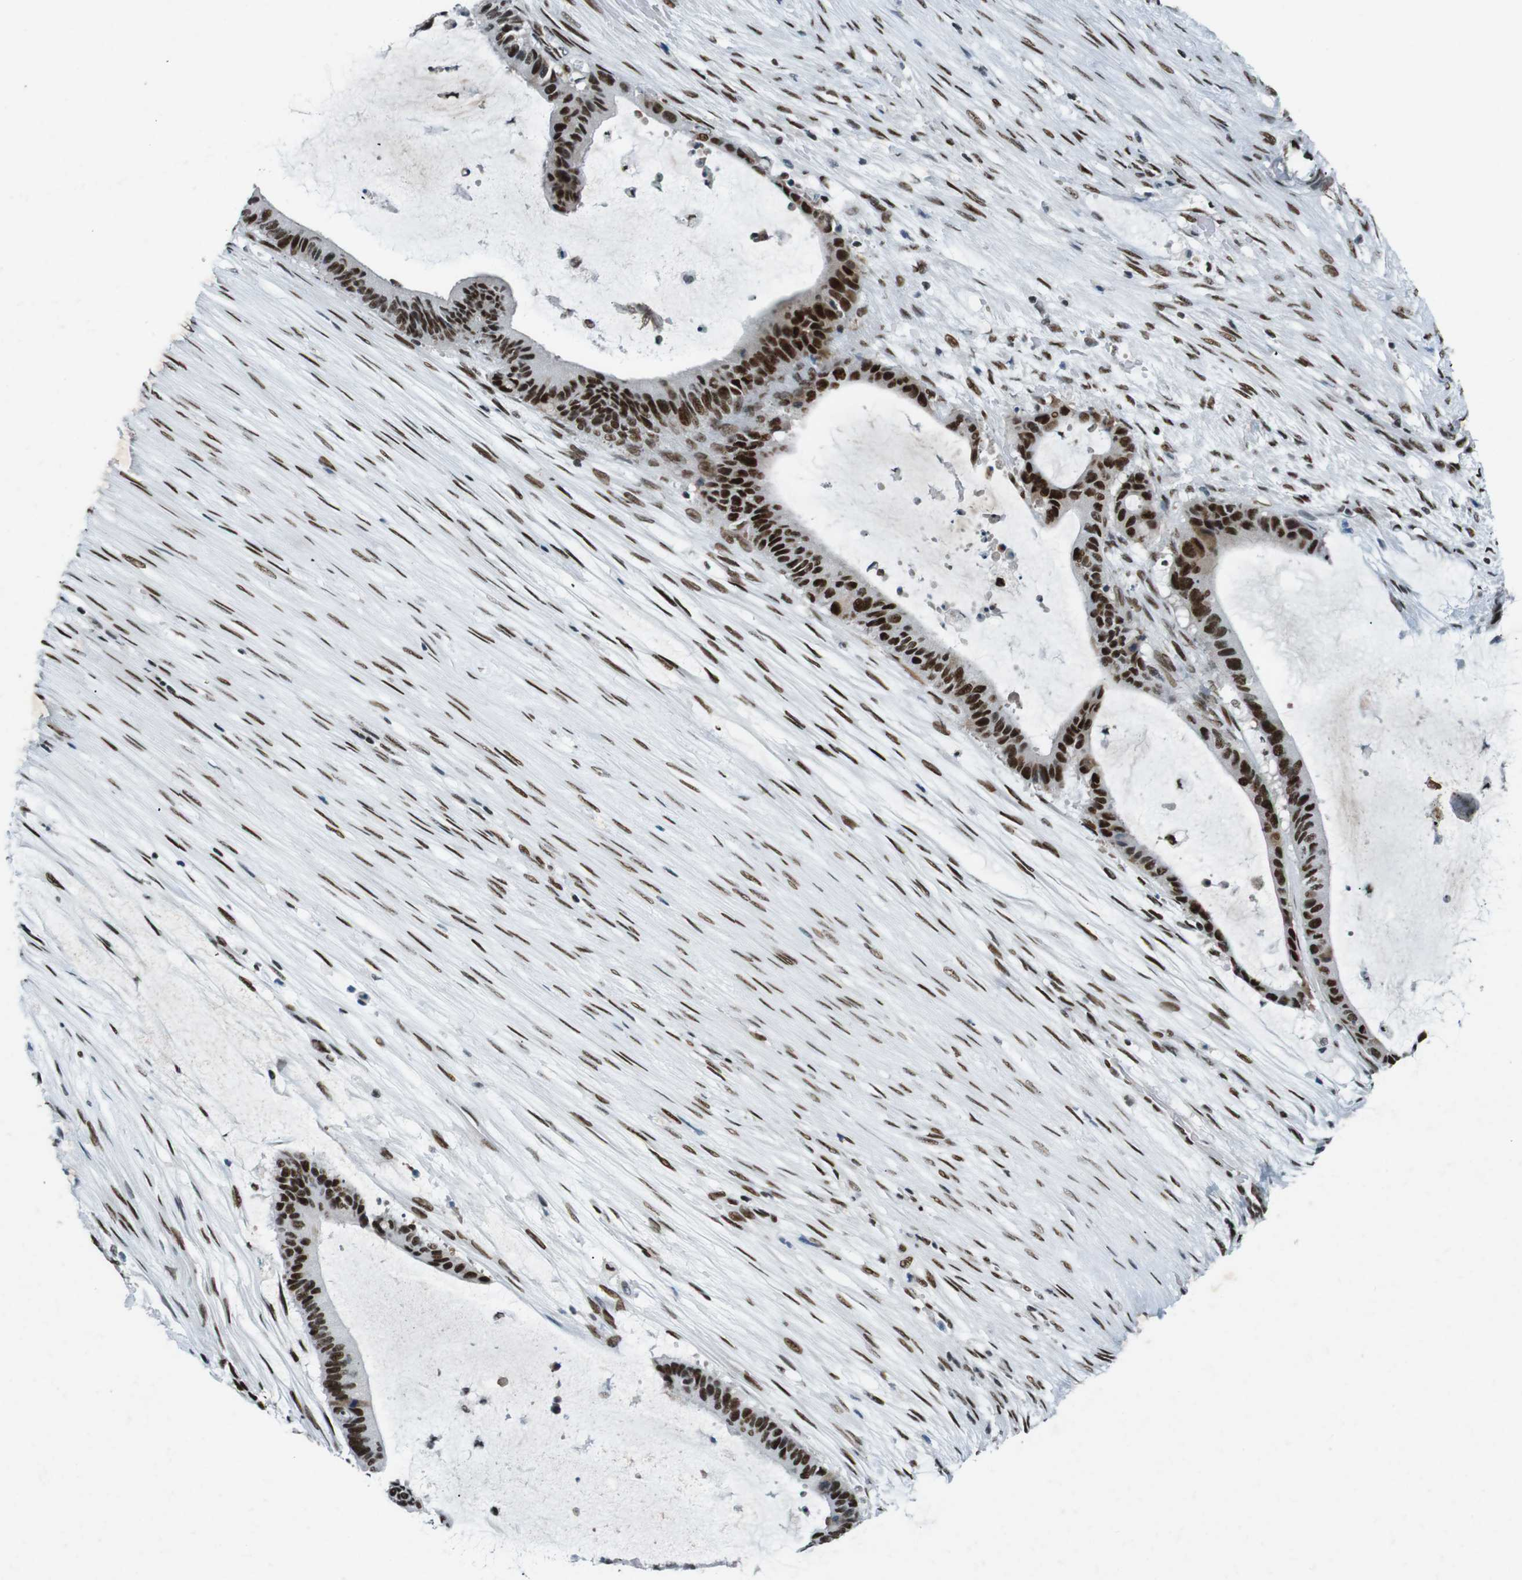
{"staining": {"intensity": "strong", "quantity": ">75%", "location": "nuclear"}, "tissue": "liver cancer", "cell_type": "Tumor cells", "image_type": "cancer", "snomed": [{"axis": "morphology", "description": "Cholangiocarcinoma"}, {"axis": "topography", "description": "Liver"}], "caption": "A high-resolution micrograph shows immunohistochemistry staining of cholangiocarcinoma (liver), which displays strong nuclear staining in approximately >75% of tumor cells. The staining was performed using DAB (3,3'-diaminobenzidine) to visualize the protein expression in brown, while the nuclei were stained in blue with hematoxylin (Magnification: 20x).", "gene": "HEXIM1", "patient": {"sex": "female", "age": 73}}